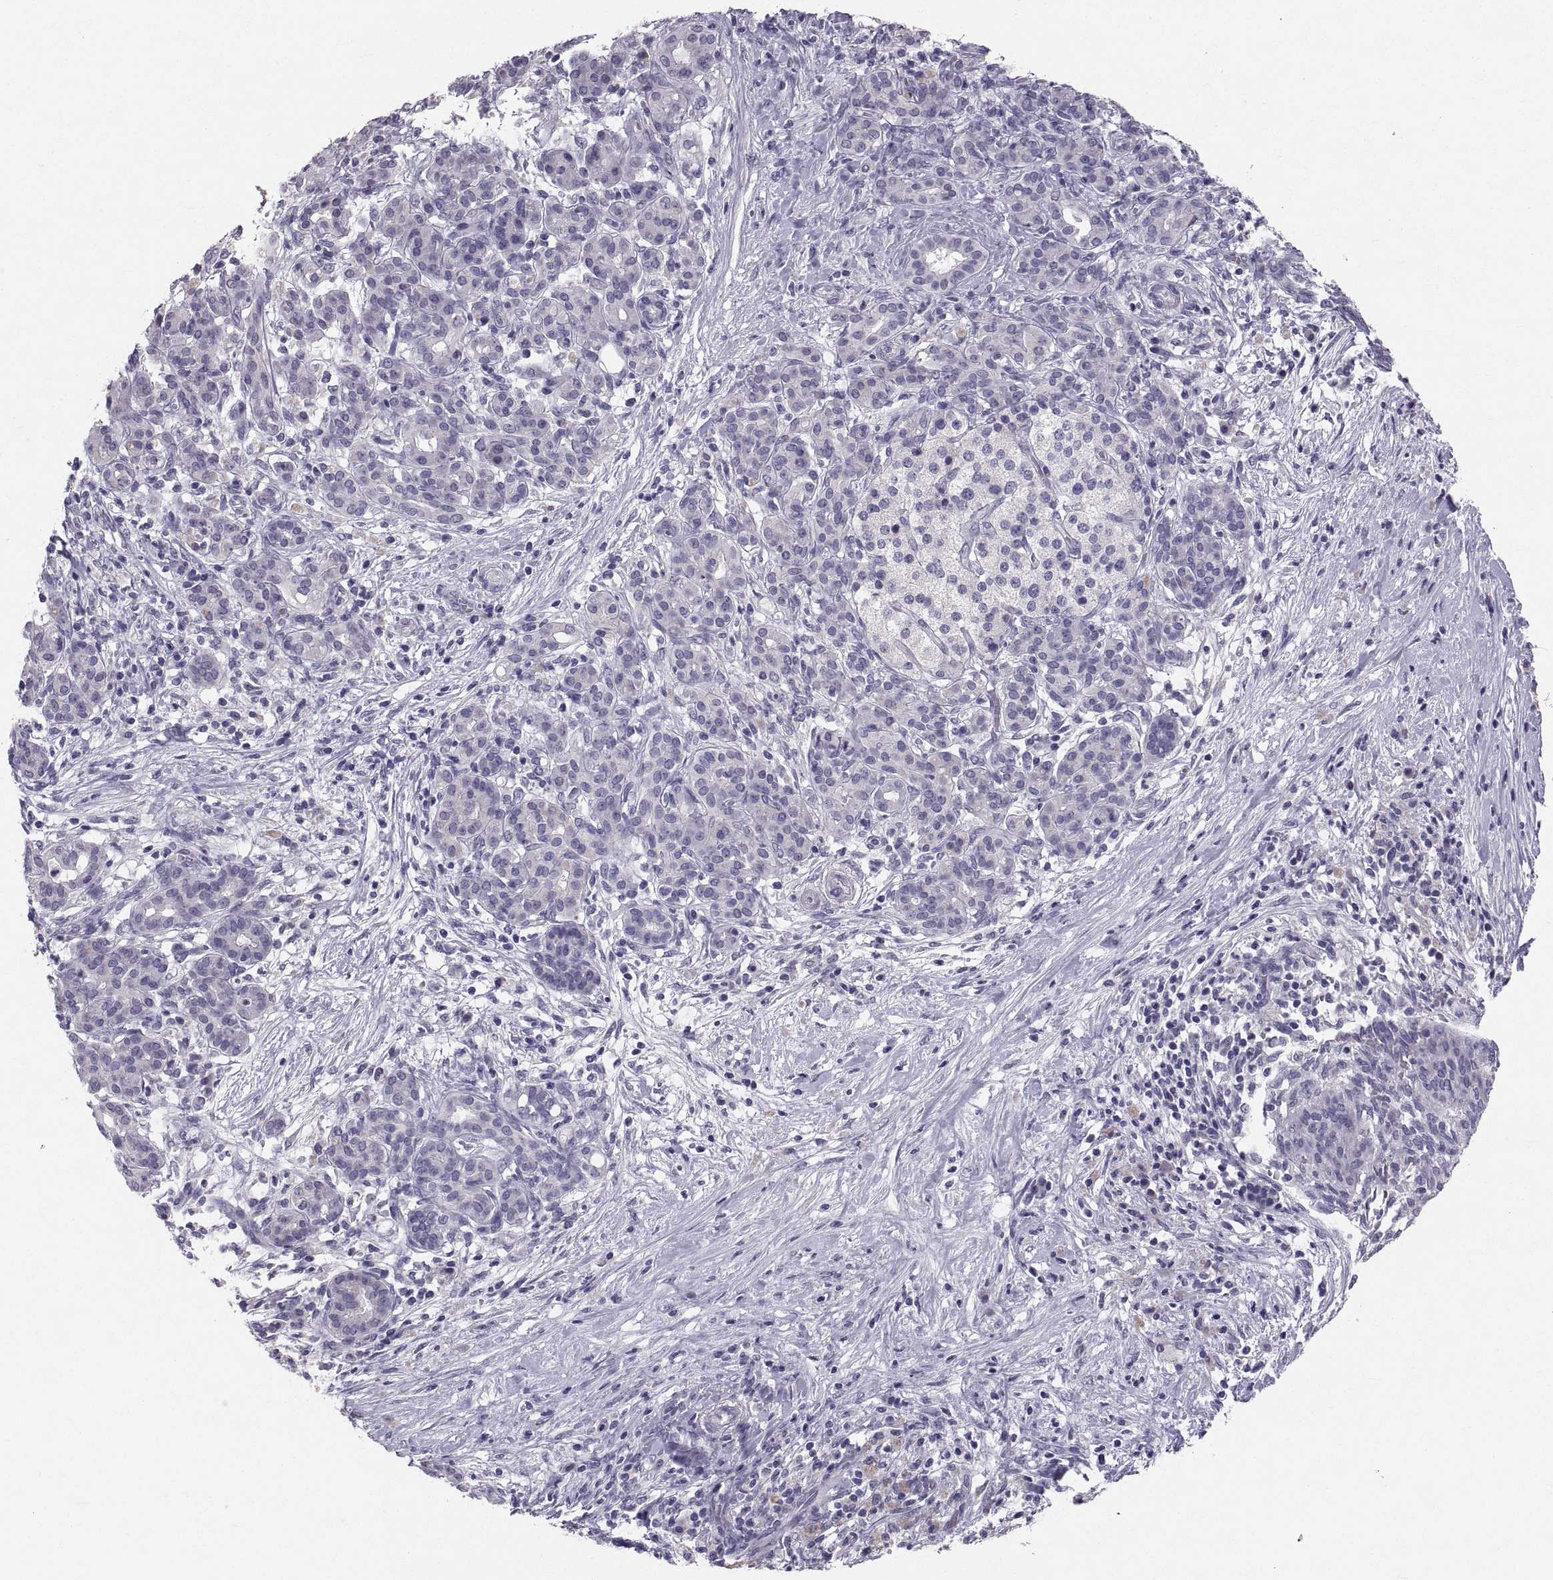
{"staining": {"intensity": "negative", "quantity": "none", "location": "none"}, "tissue": "pancreatic cancer", "cell_type": "Tumor cells", "image_type": "cancer", "snomed": [{"axis": "morphology", "description": "Adenocarcinoma, NOS"}, {"axis": "topography", "description": "Pancreas"}], "caption": "High magnification brightfield microscopy of pancreatic cancer (adenocarcinoma) stained with DAB (brown) and counterstained with hematoxylin (blue): tumor cells show no significant positivity. (Stains: DAB immunohistochemistry (IHC) with hematoxylin counter stain, Microscopy: brightfield microscopy at high magnification).", "gene": "PTN", "patient": {"sex": "male", "age": 44}}